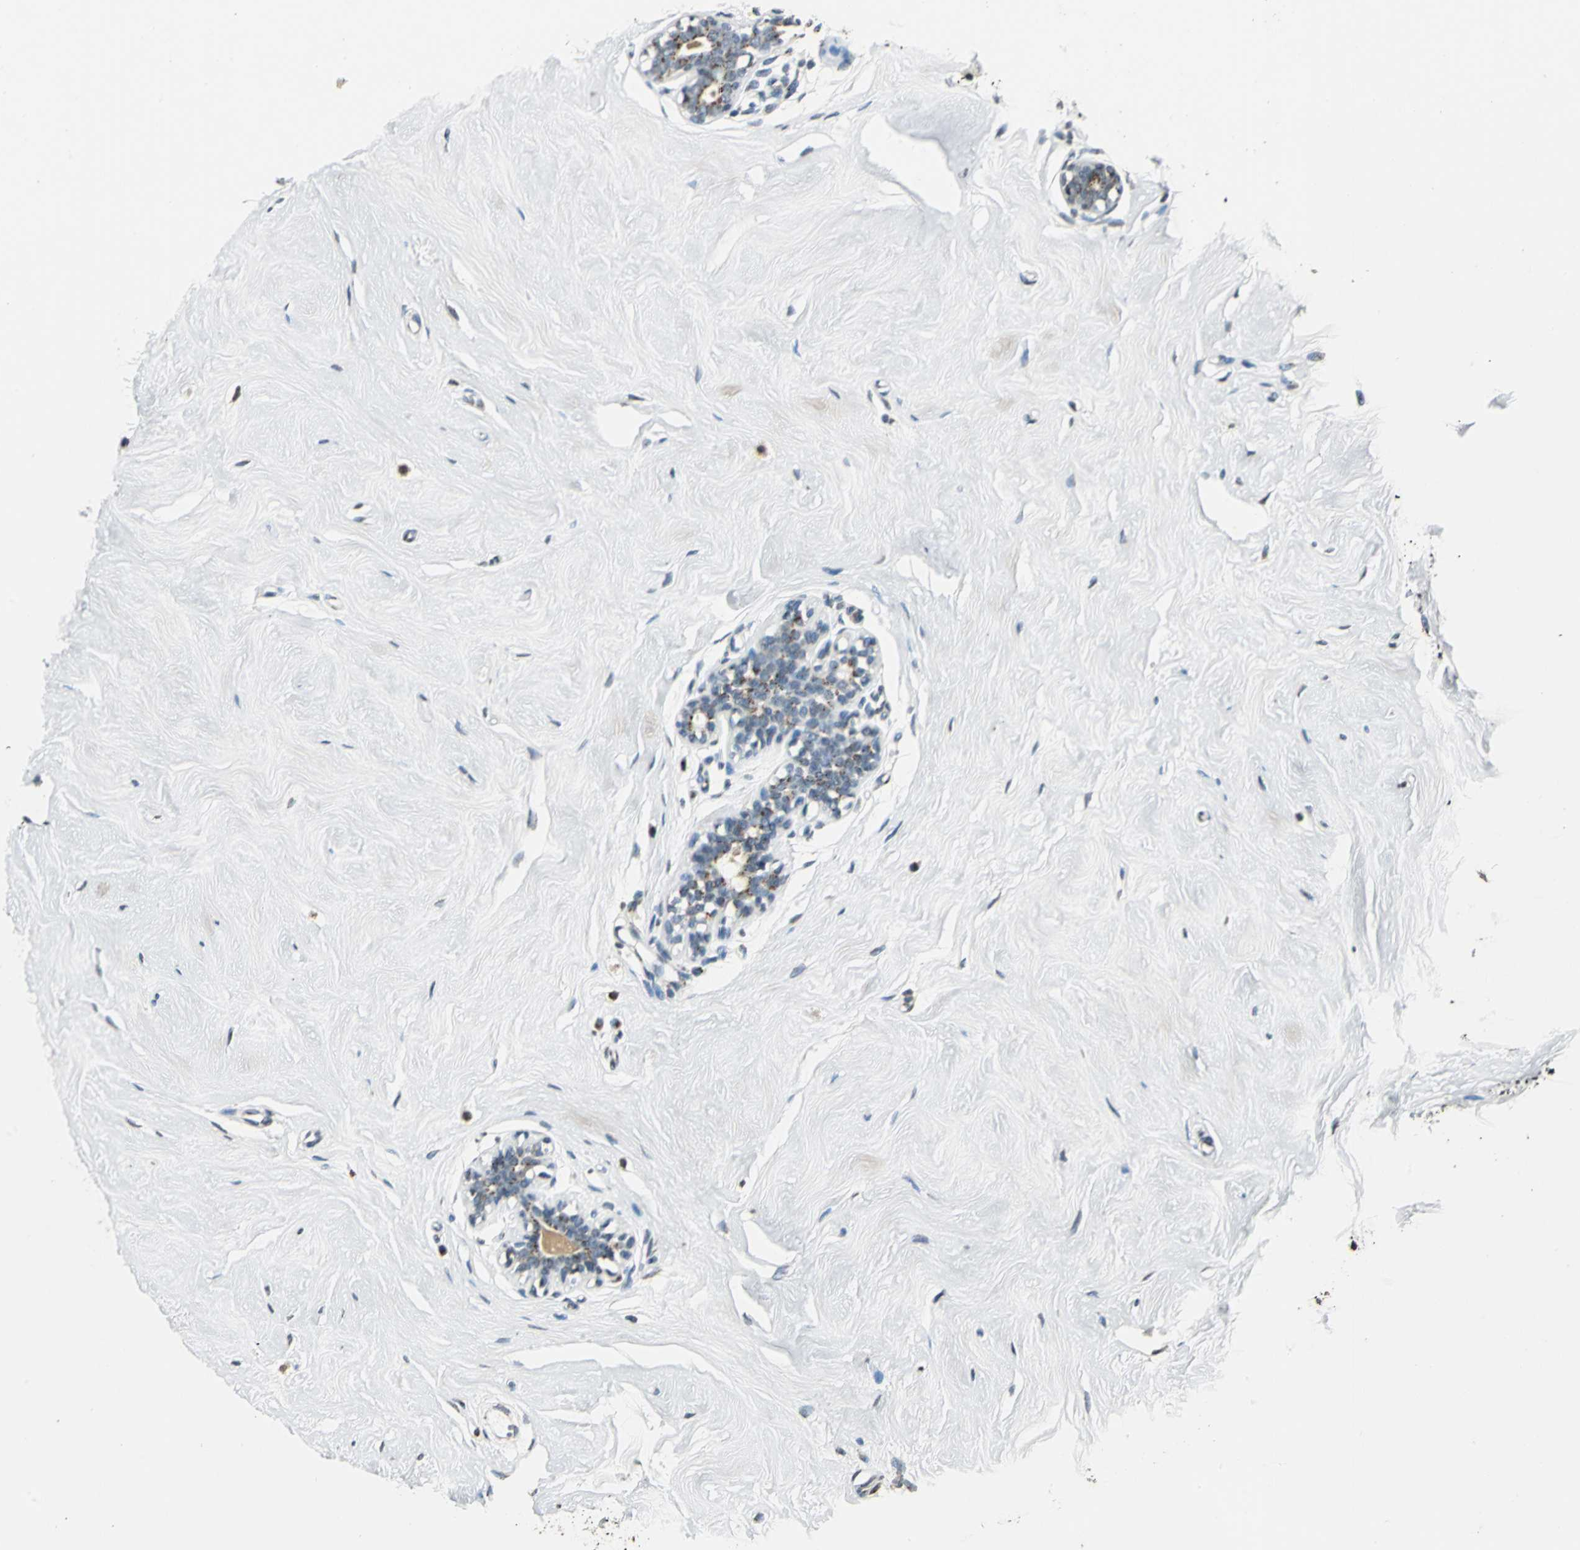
{"staining": {"intensity": "negative", "quantity": "none", "location": "none"}, "tissue": "breast", "cell_type": "Adipocytes", "image_type": "normal", "snomed": [{"axis": "morphology", "description": "Normal tissue, NOS"}, {"axis": "topography", "description": "Breast"}], "caption": "Breast was stained to show a protein in brown. There is no significant staining in adipocytes. (Stains: DAB (3,3'-diaminobenzidine) immunohistochemistry with hematoxylin counter stain, Microscopy: brightfield microscopy at high magnification).", "gene": "TMEM115", "patient": {"sex": "female", "age": 23}}